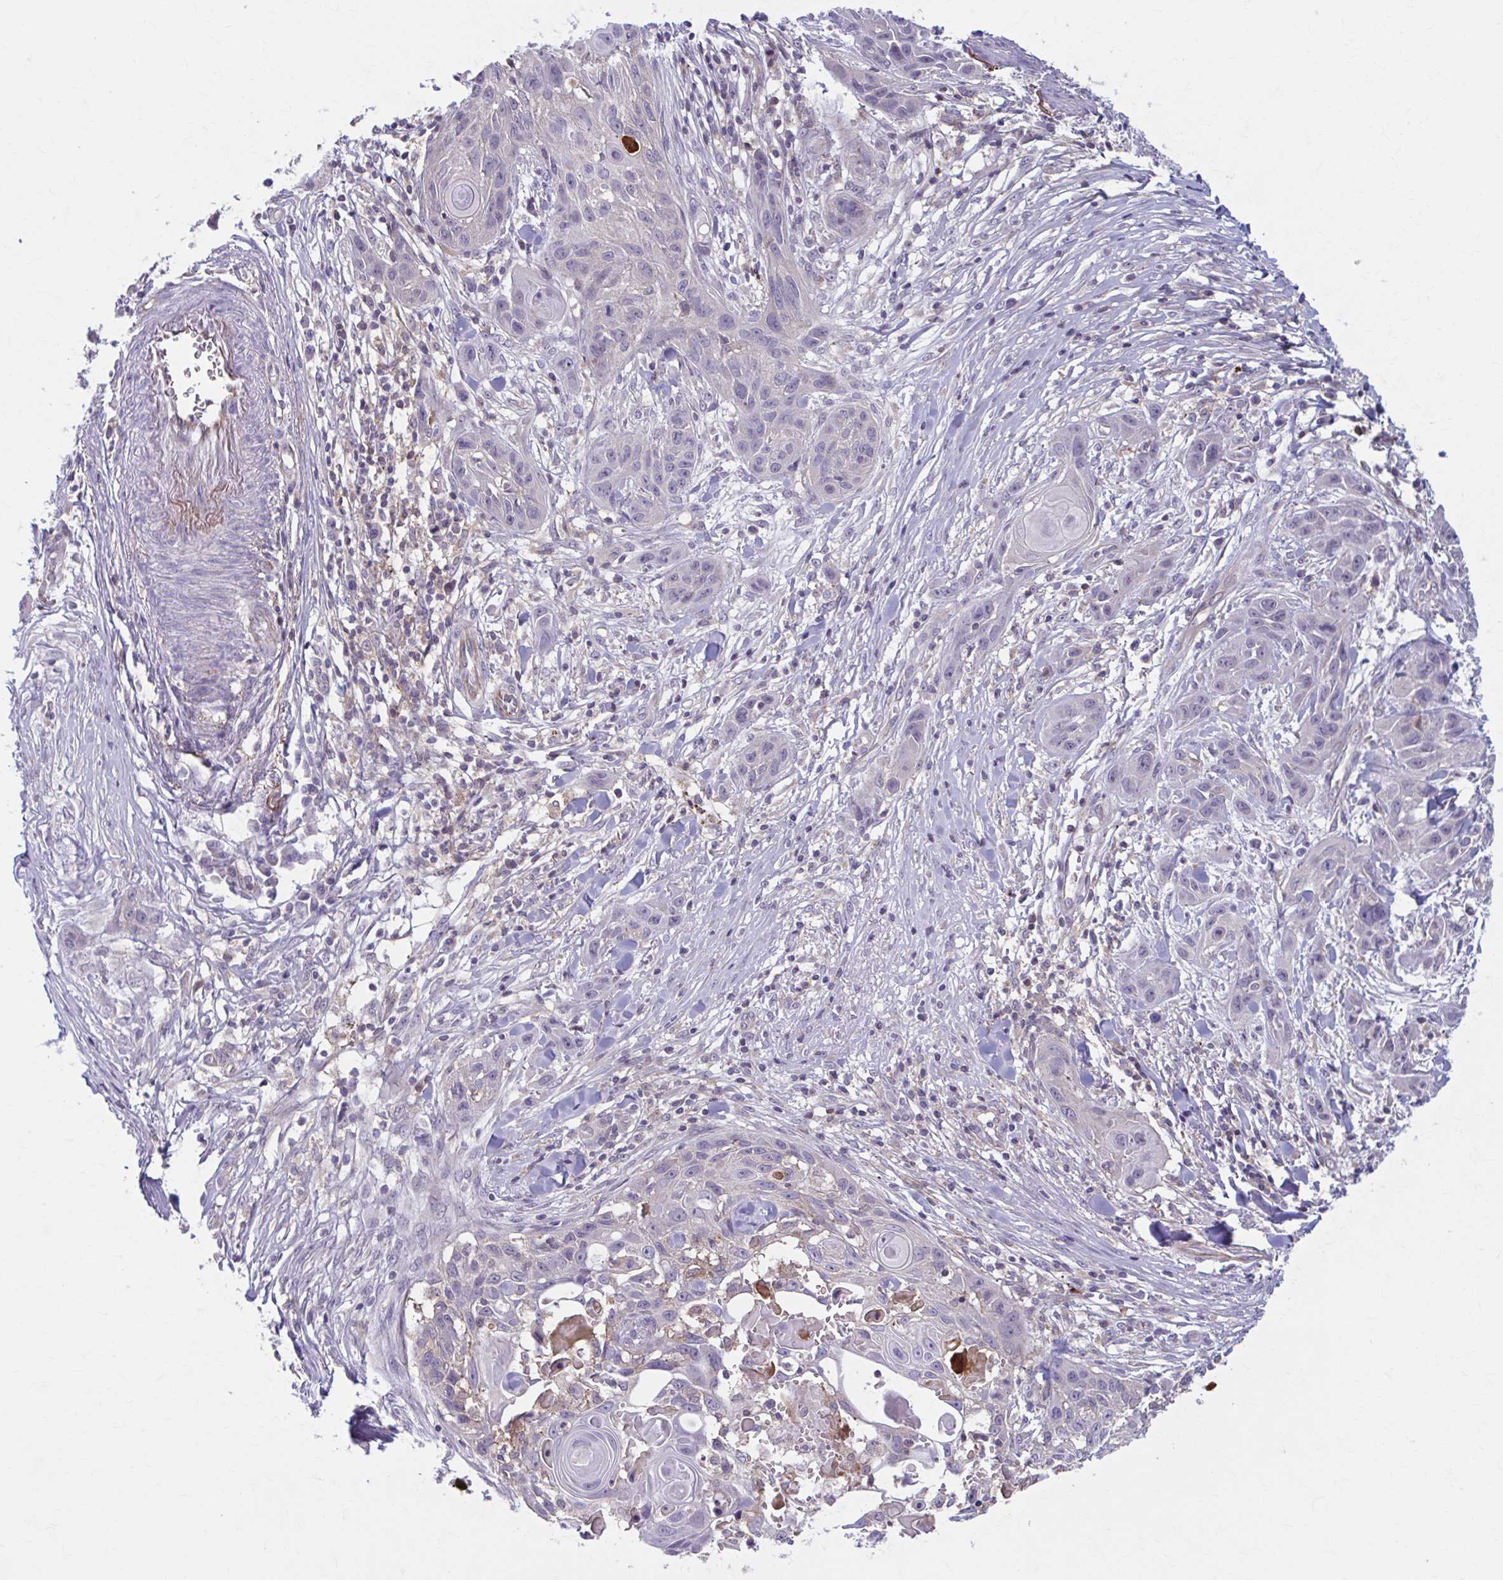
{"staining": {"intensity": "negative", "quantity": "none", "location": "none"}, "tissue": "skin cancer", "cell_type": "Tumor cells", "image_type": "cancer", "snomed": [{"axis": "morphology", "description": "Squamous cell carcinoma, NOS"}, {"axis": "topography", "description": "Skin"}, {"axis": "topography", "description": "Vulva"}], "caption": "This histopathology image is of skin cancer stained with IHC to label a protein in brown with the nuclei are counter-stained blue. There is no expression in tumor cells.", "gene": "ADAT3", "patient": {"sex": "female", "age": 83}}